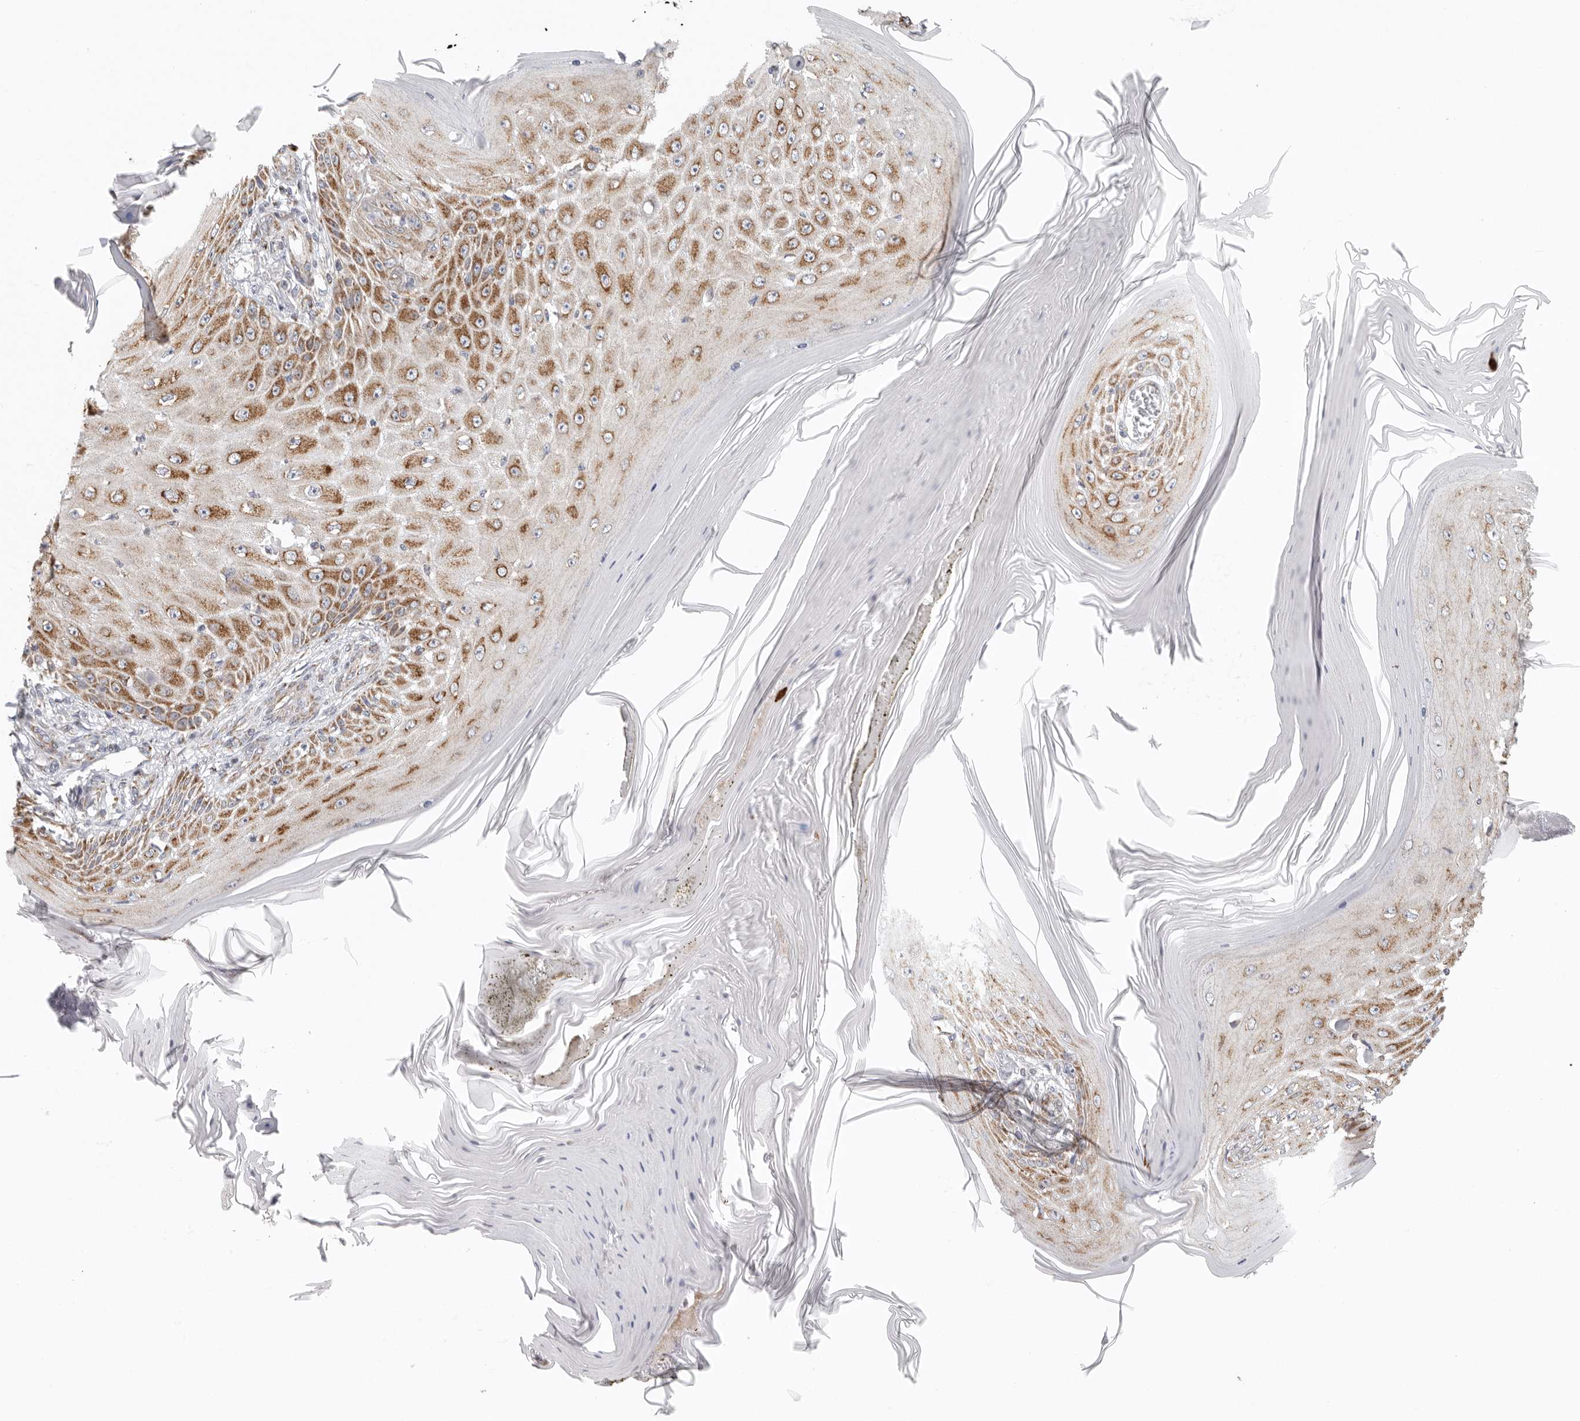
{"staining": {"intensity": "moderate", "quantity": ">75%", "location": "cytoplasmic/membranous"}, "tissue": "skin cancer", "cell_type": "Tumor cells", "image_type": "cancer", "snomed": [{"axis": "morphology", "description": "Squamous cell carcinoma, NOS"}, {"axis": "topography", "description": "Skin"}], "caption": "Skin cancer tissue displays moderate cytoplasmic/membranous staining in approximately >75% of tumor cells", "gene": "FKBP8", "patient": {"sex": "female", "age": 73}}